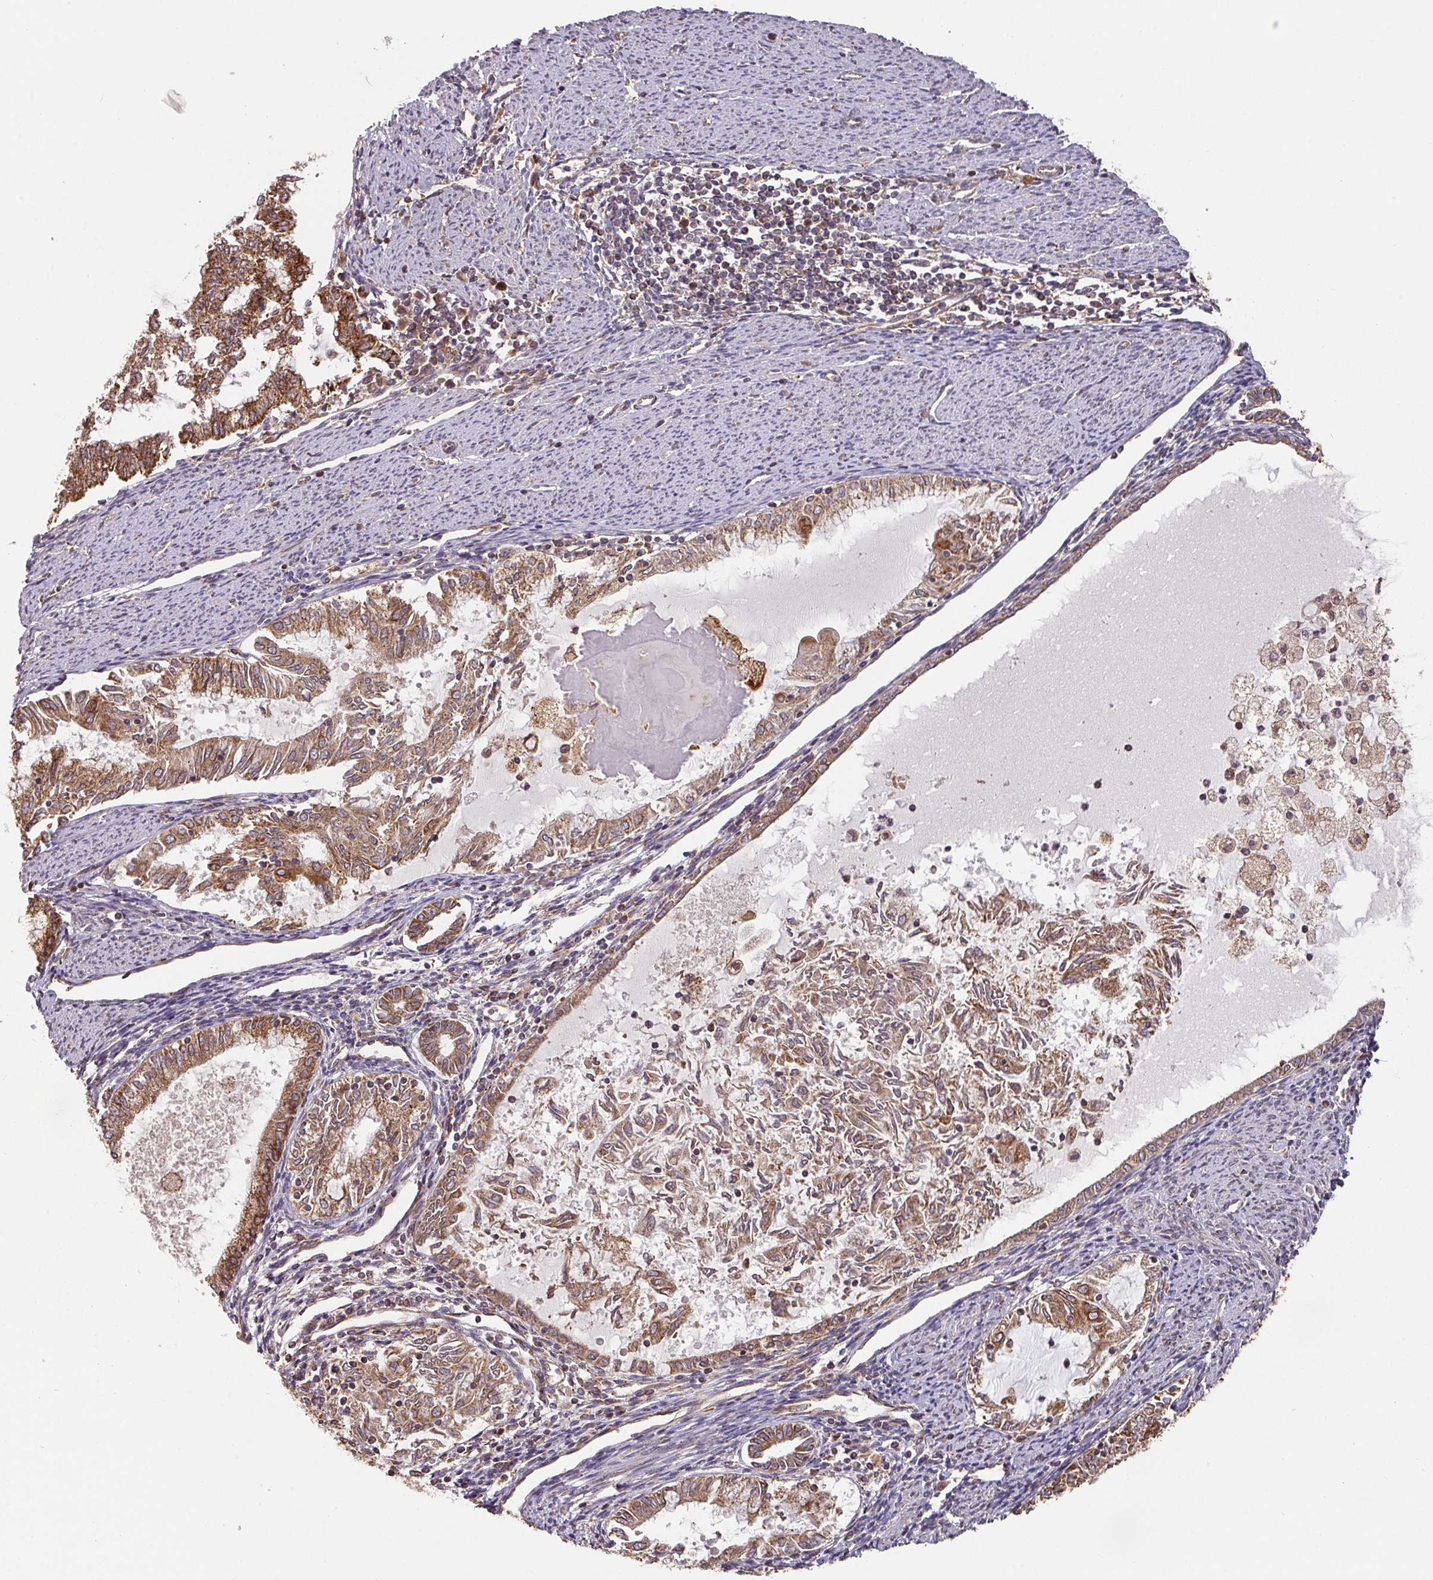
{"staining": {"intensity": "moderate", "quantity": ">75%", "location": "cytoplasmic/membranous"}, "tissue": "endometrial cancer", "cell_type": "Tumor cells", "image_type": "cancer", "snomed": [{"axis": "morphology", "description": "Adenocarcinoma, NOS"}, {"axis": "topography", "description": "Endometrium"}], "caption": "Tumor cells display medium levels of moderate cytoplasmic/membranous expression in approximately >75% of cells in human endometrial adenocarcinoma.", "gene": "TRAP1", "patient": {"sex": "female", "age": 79}}